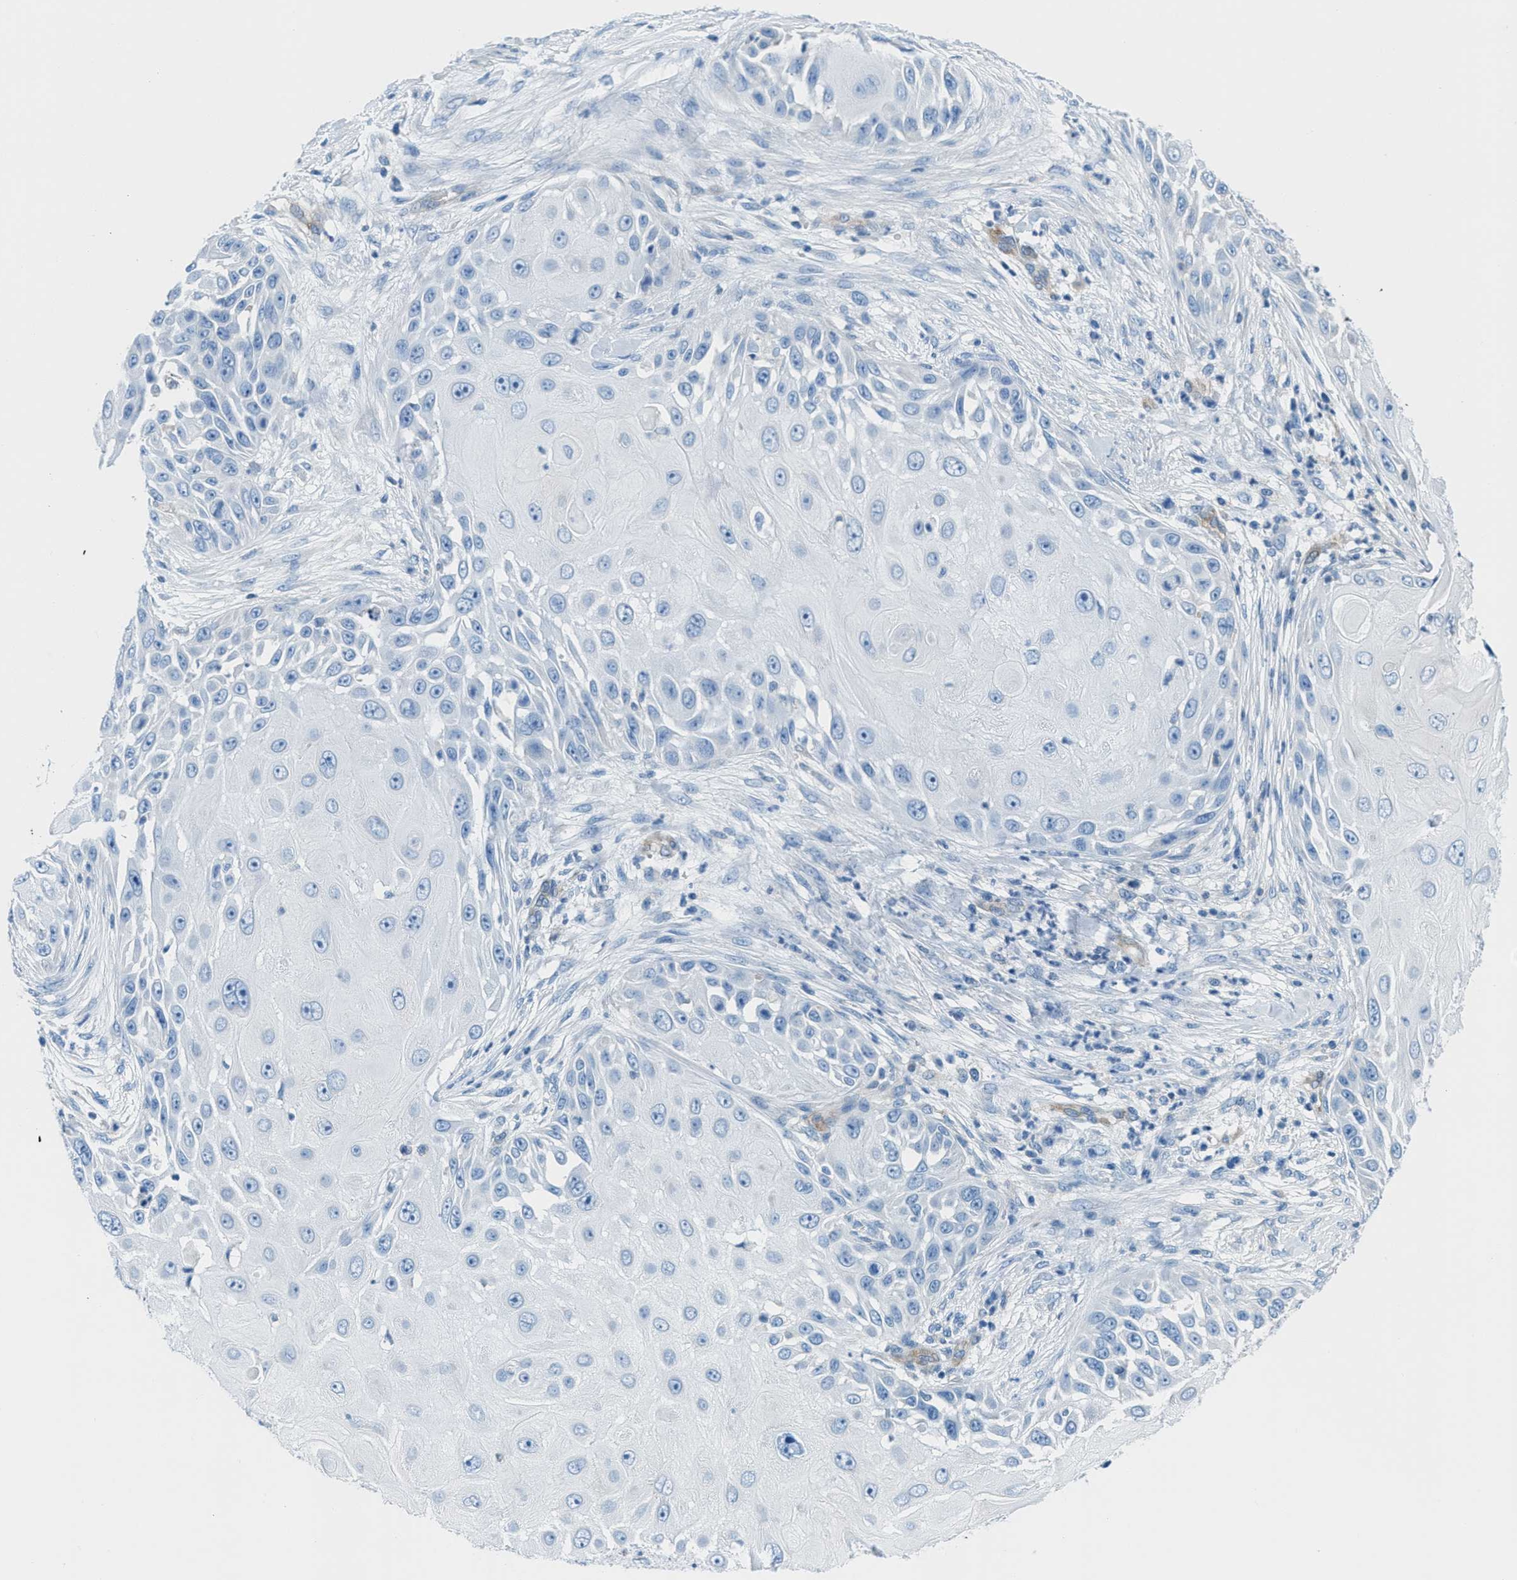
{"staining": {"intensity": "negative", "quantity": "none", "location": "none"}, "tissue": "skin cancer", "cell_type": "Tumor cells", "image_type": "cancer", "snomed": [{"axis": "morphology", "description": "Squamous cell carcinoma, NOS"}, {"axis": "topography", "description": "Skin"}], "caption": "Protein analysis of skin cancer (squamous cell carcinoma) exhibits no significant positivity in tumor cells.", "gene": "MAPRE2", "patient": {"sex": "female", "age": 44}}